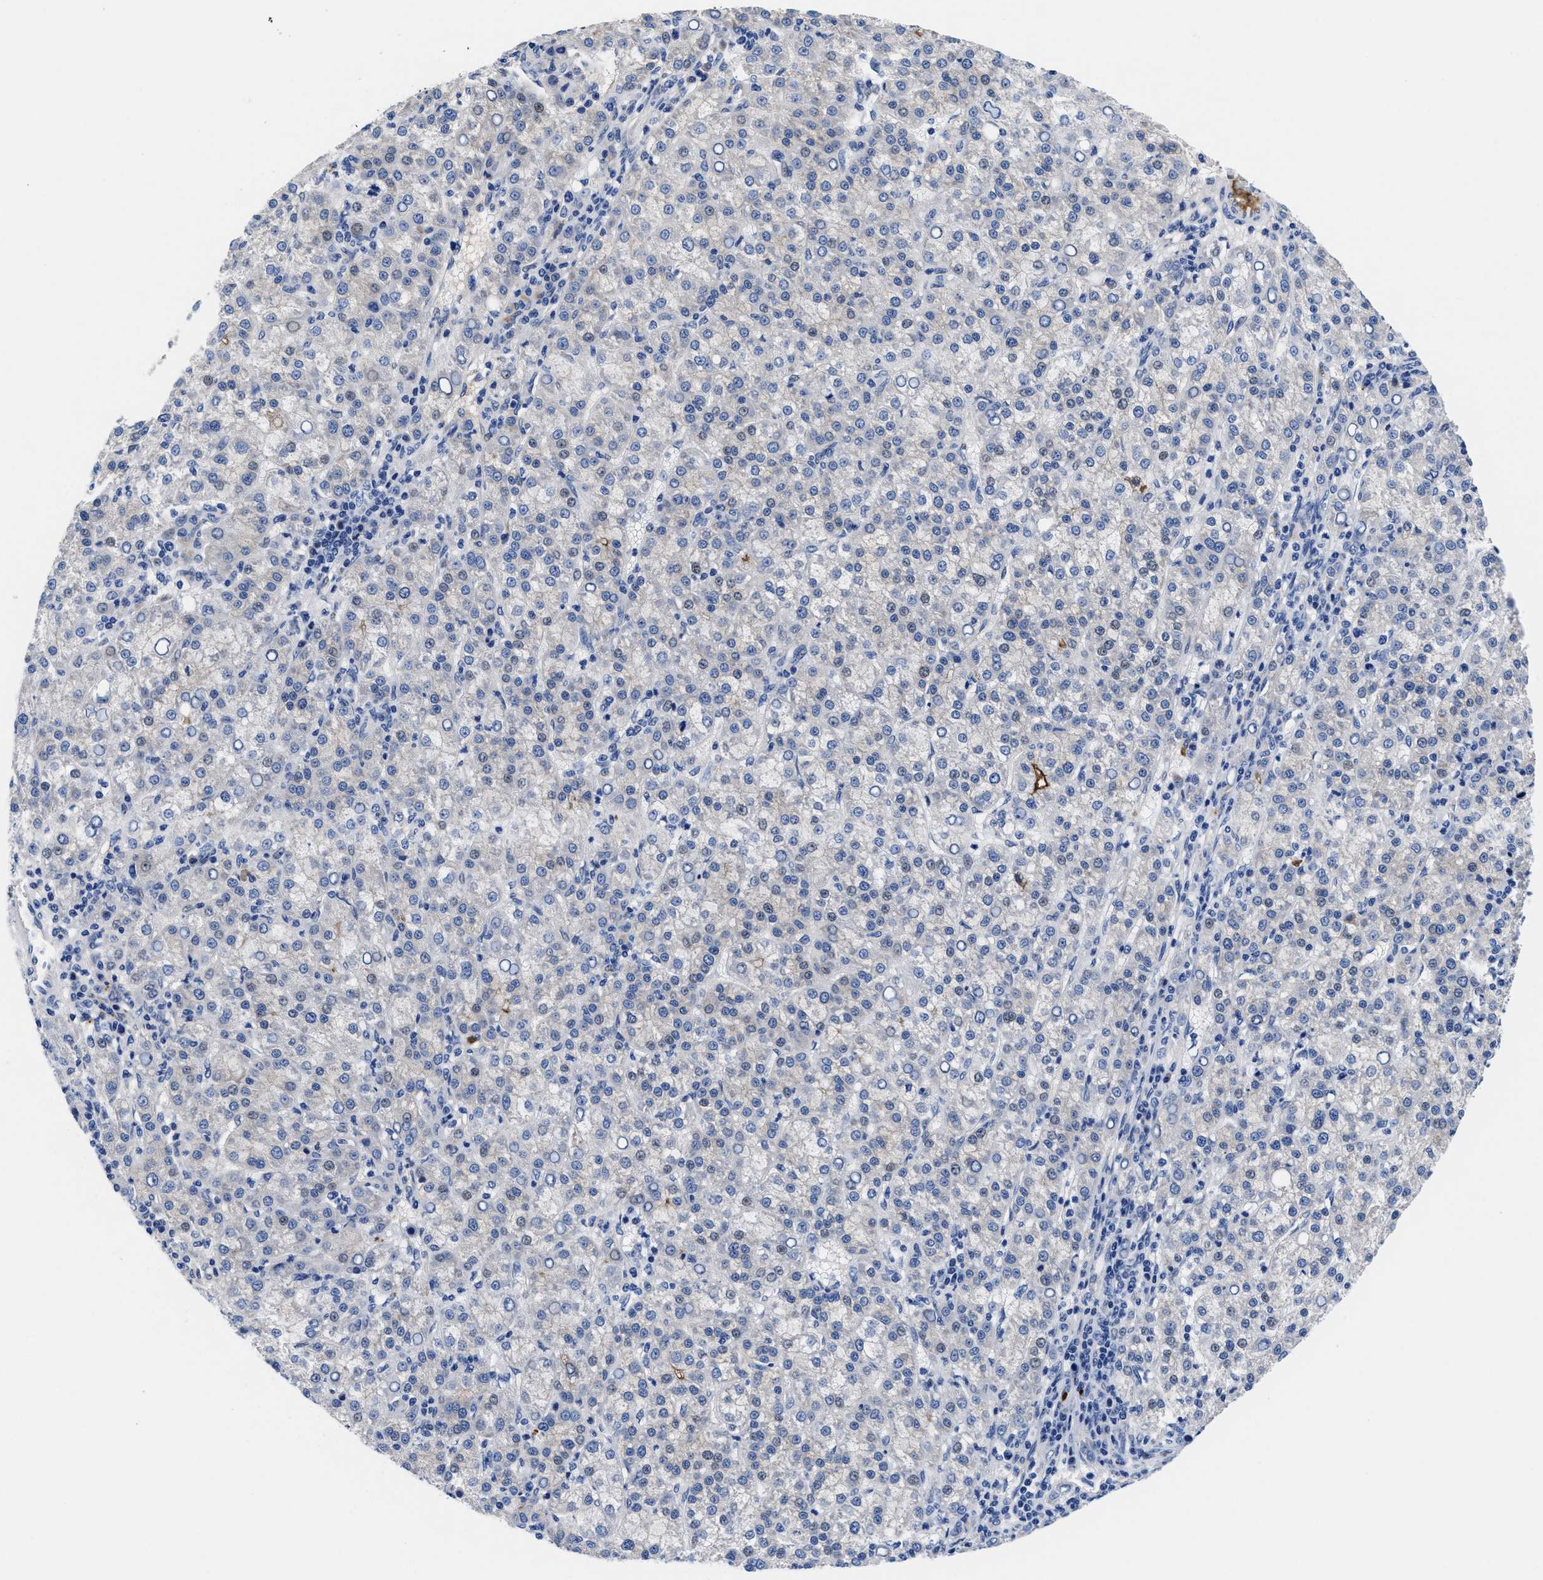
{"staining": {"intensity": "negative", "quantity": "none", "location": "none"}, "tissue": "liver cancer", "cell_type": "Tumor cells", "image_type": "cancer", "snomed": [{"axis": "morphology", "description": "Carcinoma, Hepatocellular, NOS"}, {"axis": "topography", "description": "Liver"}], "caption": "This is a photomicrograph of immunohistochemistry (IHC) staining of hepatocellular carcinoma (liver), which shows no expression in tumor cells. (DAB immunohistochemistry, high magnification).", "gene": "DHRS13", "patient": {"sex": "female", "age": 58}}